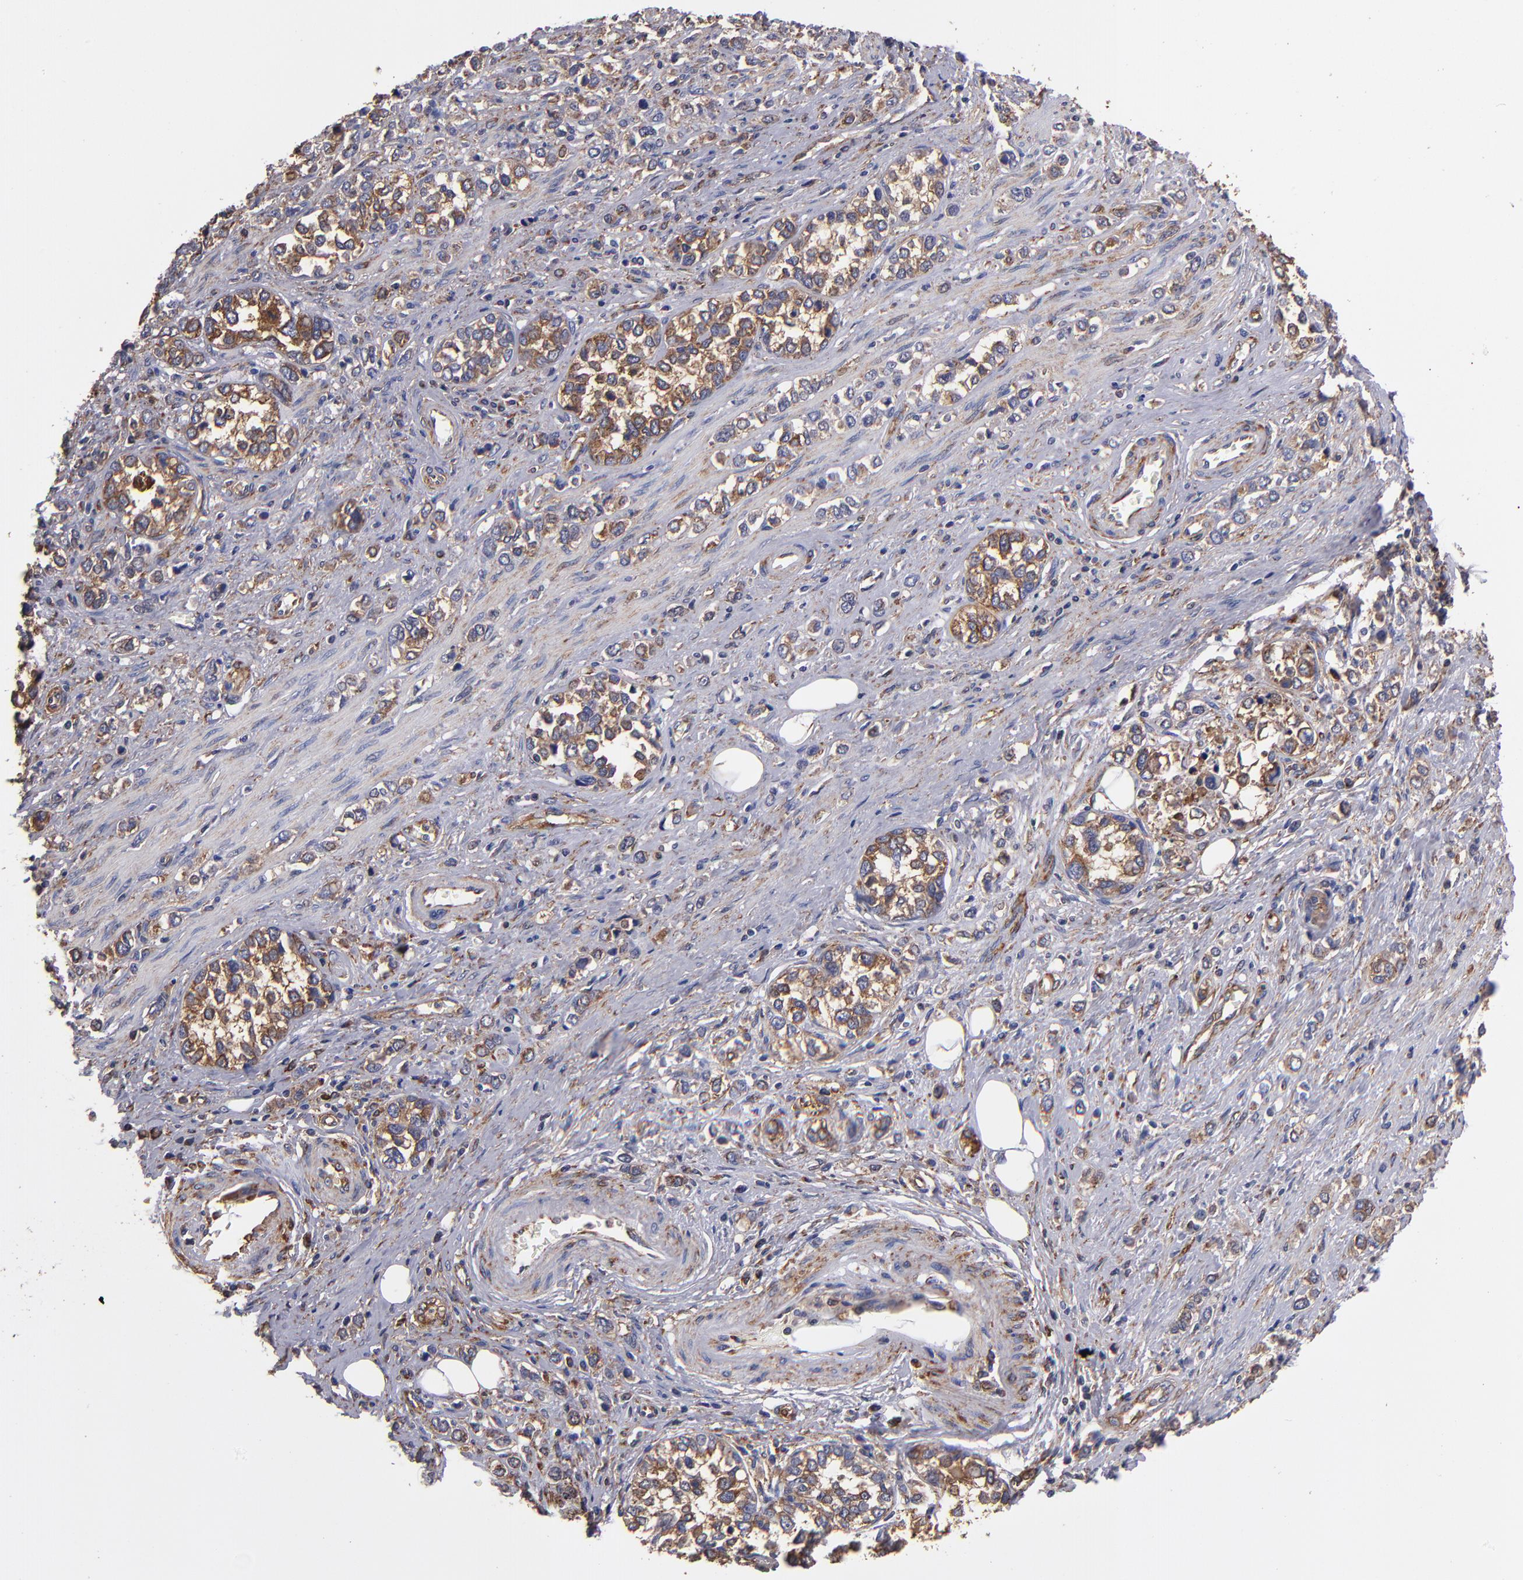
{"staining": {"intensity": "moderate", "quantity": ">75%", "location": "cytoplasmic/membranous"}, "tissue": "stomach cancer", "cell_type": "Tumor cells", "image_type": "cancer", "snomed": [{"axis": "morphology", "description": "Adenocarcinoma, NOS"}, {"axis": "topography", "description": "Stomach, upper"}], "caption": "The image displays a brown stain indicating the presence of a protein in the cytoplasmic/membranous of tumor cells in adenocarcinoma (stomach). The protein is stained brown, and the nuclei are stained in blue (DAB (3,3'-diaminobenzidine) IHC with brightfield microscopy, high magnification).", "gene": "MVP", "patient": {"sex": "male", "age": 76}}